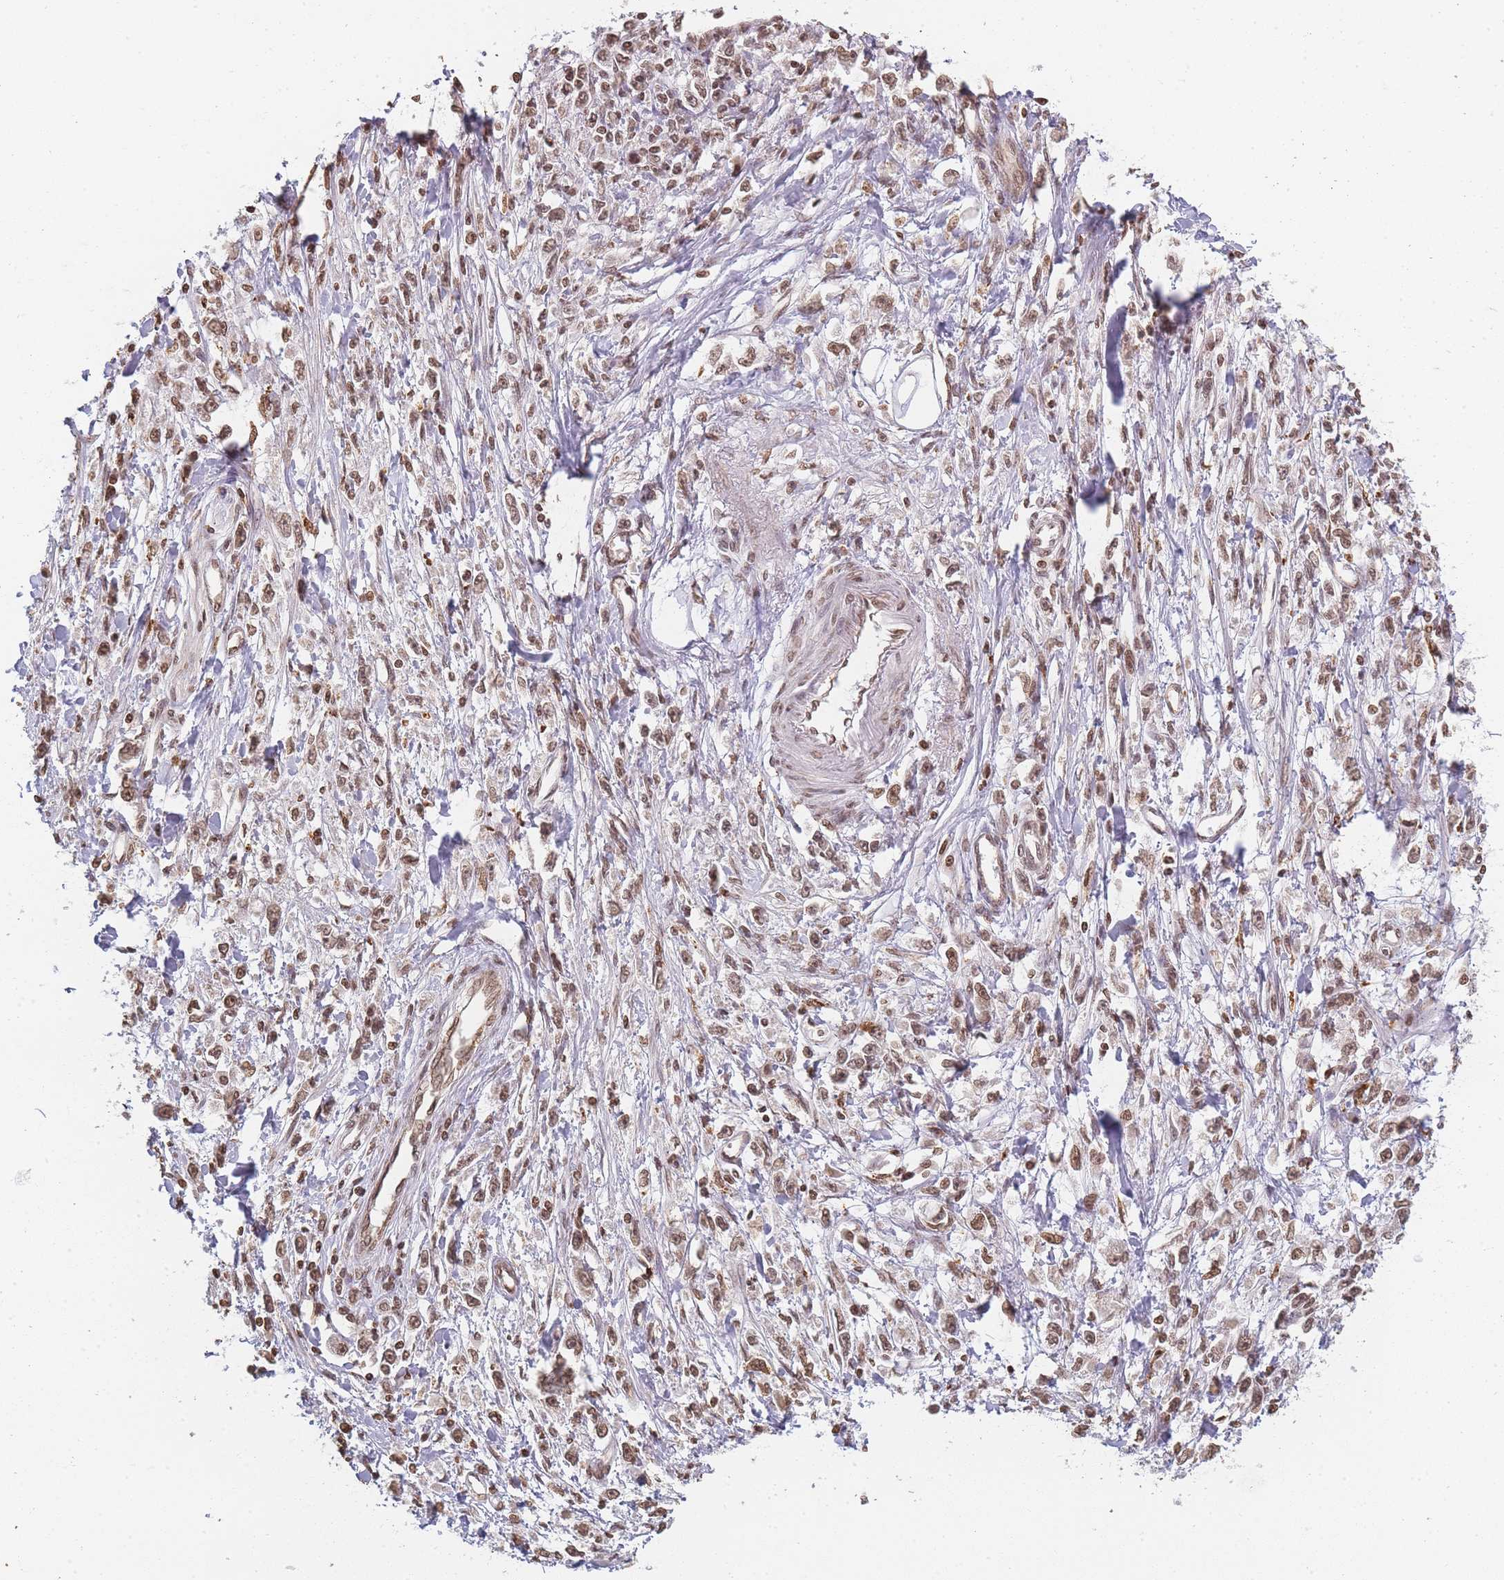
{"staining": {"intensity": "moderate", "quantity": ">75%", "location": "nuclear"}, "tissue": "stomach cancer", "cell_type": "Tumor cells", "image_type": "cancer", "snomed": [{"axis": "morphology", "description": "Adenocarcinoma, NOS"}, {"axis": "topography", "description": "Stomach"}], "caption": "Human adenocarcinoma (stomach) stained for a protein (brown) shows moderate nuclear positive staining in approximately >75% of tumor cells.", "gene": "WWTR1", "patient": {"sex": "female", "age": 59}}